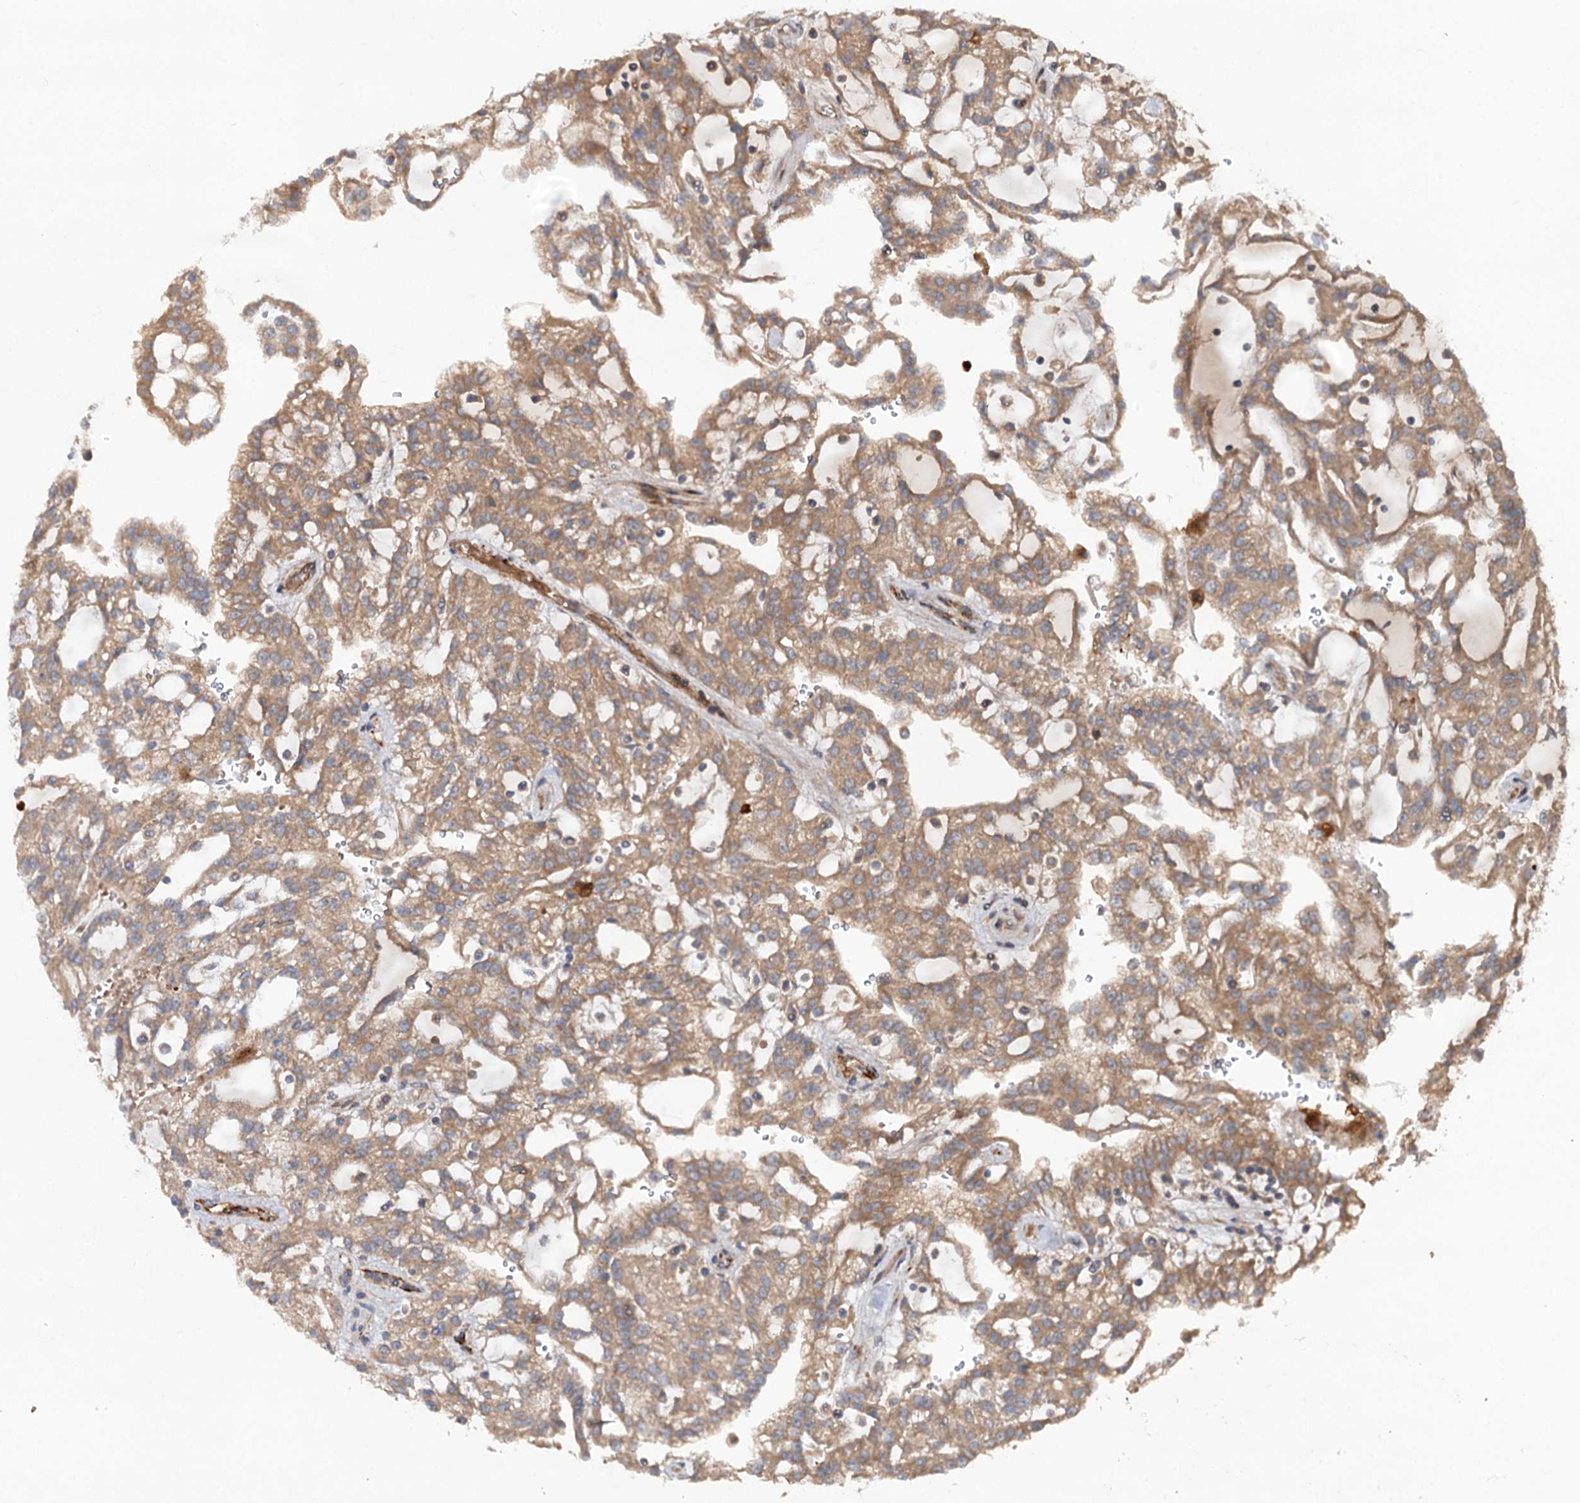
{"staining": {"intensity": "moderate", "quantity": ">75%", "location": "cytoplasmic/membranous"}, "tissue": "renal cancer", "cell_type": "Tumor cells", "image_type": "cancer", "snomed": [{"axis": "morphology", "description": "Adenocarcinoma, NOS"}, {"axis": "topography", "description": "Kidney"}], "caption": "Protein expression analysis of human renal cancer (adenocarcinoma) reveals moderate cytoplasmic/membranous positivity in about >75% of tumor cells.", "gene": "ADGRG4", "patient": {"sex": "male", "age": 63}}